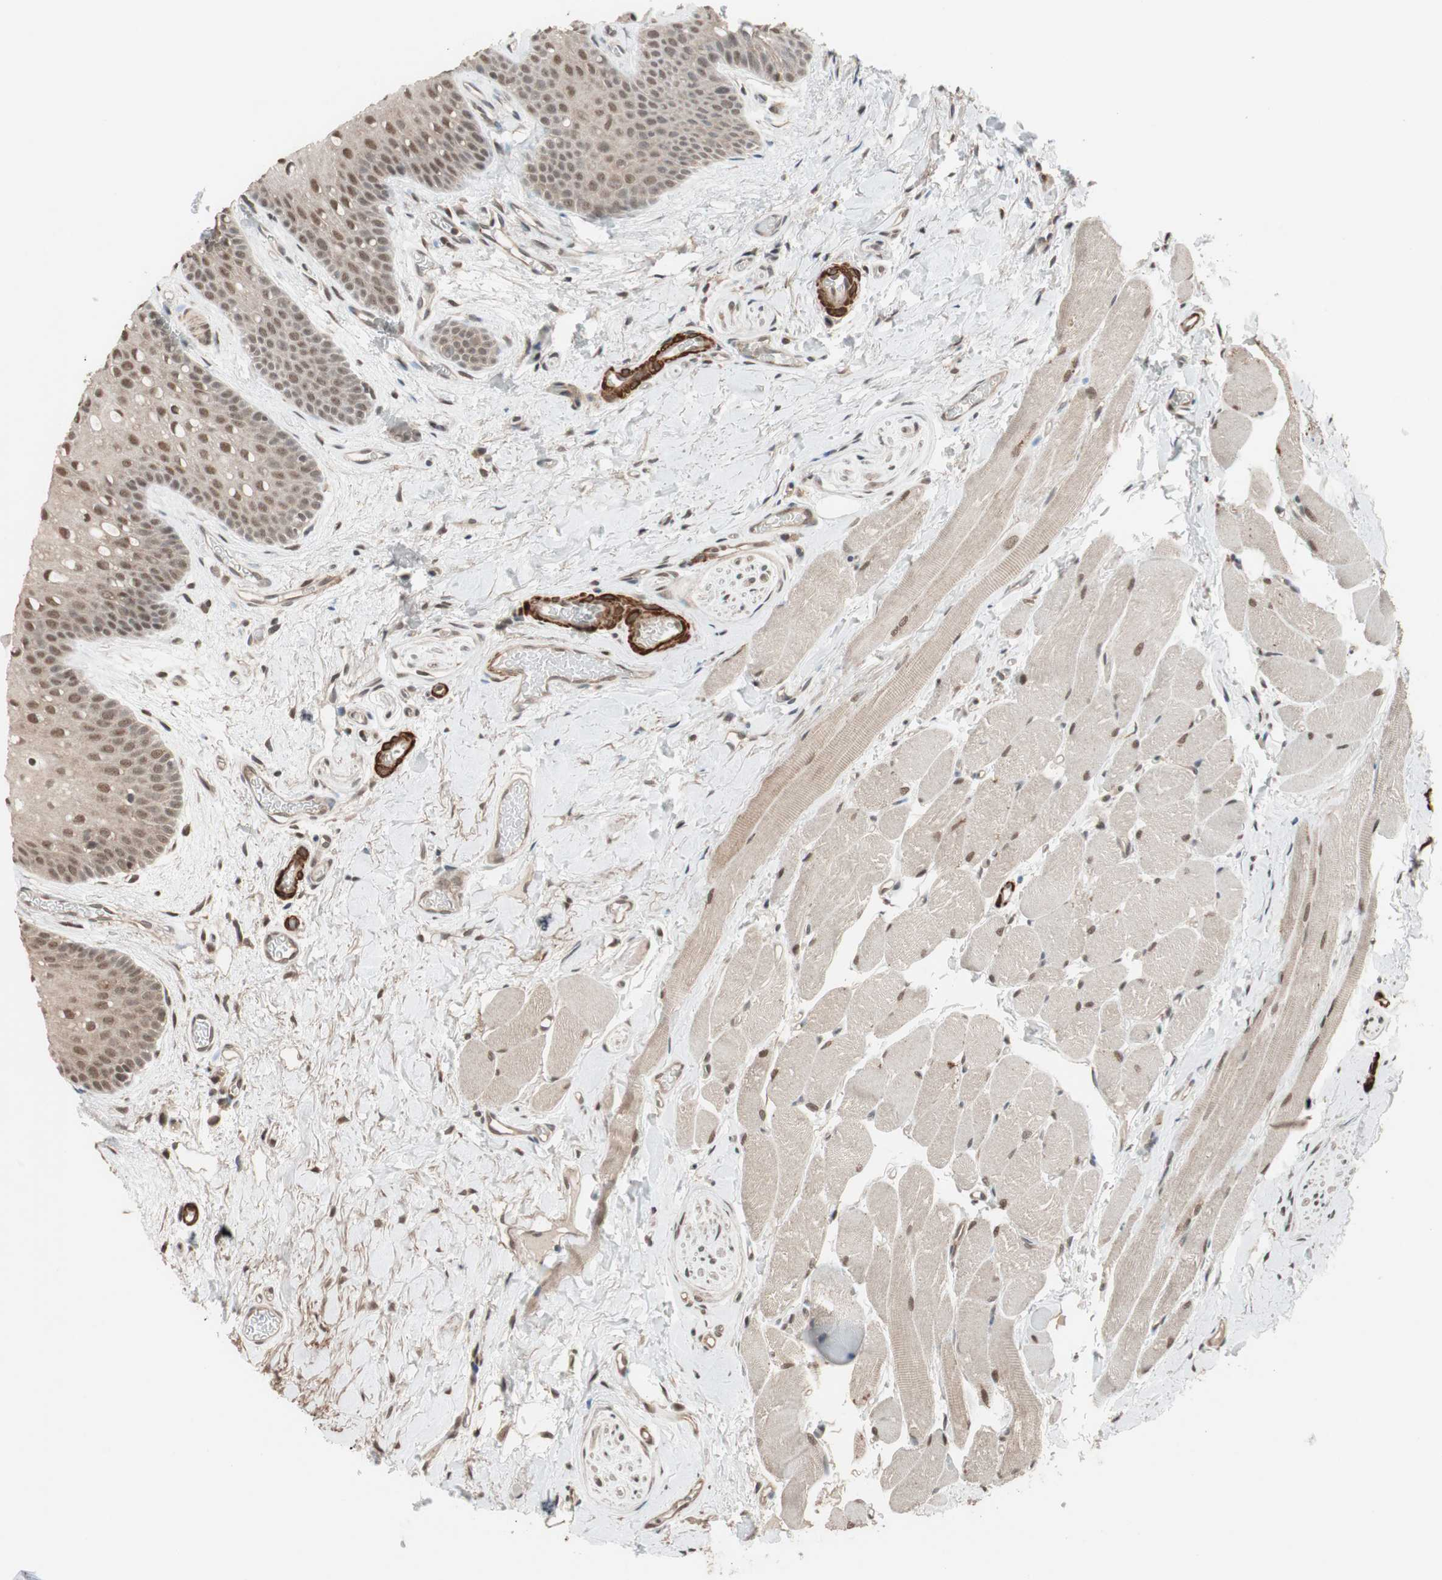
{"staining": {"intensity": "weak", "quantity": ">75%", "location": "cytoplasmic/membranous,nuclear"}, "tissue": "oral mucosa", "cell_type": "Squamous epithelial cells", "image_type": "normal", "snomed": [{"axis": "morphology", "description": "Normal tissue, NOS"}, {"axis": "topography", "description": "Oral tissue"}], "caption": "Oral mucosa stained with a brown dye exhibits weak cytoplasmic/membranous,nuclear positive expression in about >75% of squamous epithelial cells.", "gene": "DRAP1", "patient": {"sex": "male", "age": 54}}